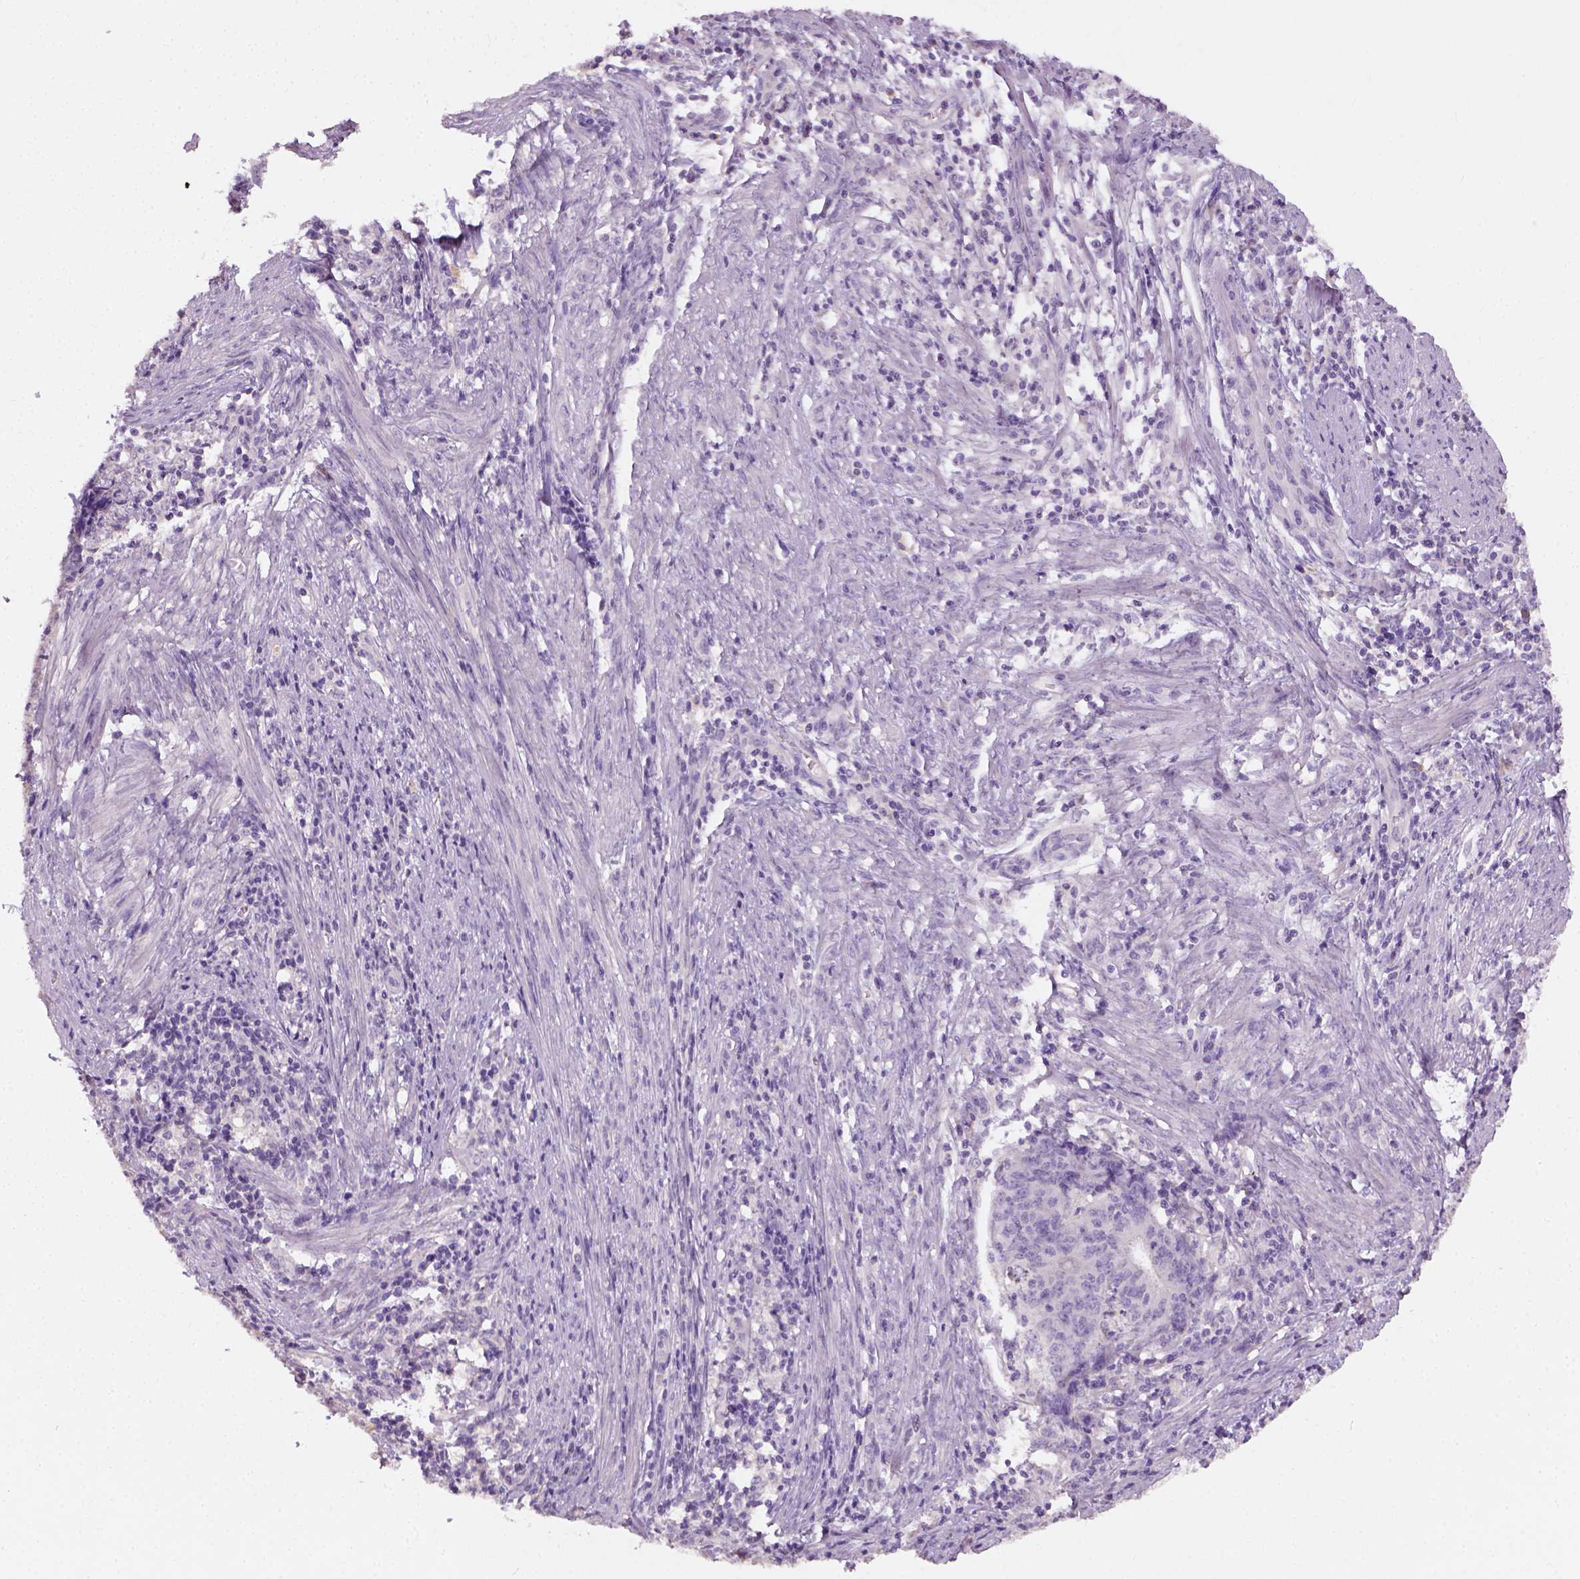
{"staining": {"intensity": "negative", "quantity": "none", "location": "none"}, "tissue": "endometrial cancer", "cell_type": "Tumor cells", "image_type": "cancer", "snomed": [{"axis": "morphology", "description": "Adenocarcinoma, NOS"}, {"axis": "topography", "description": "Endometrium"}], "caption": "Protein analysis of adenocarcinoma (endometrial) shows no significant positivity in tumor cells.", "gene": "DHCR24", "patient": {"sex": "female", "age": 59}}